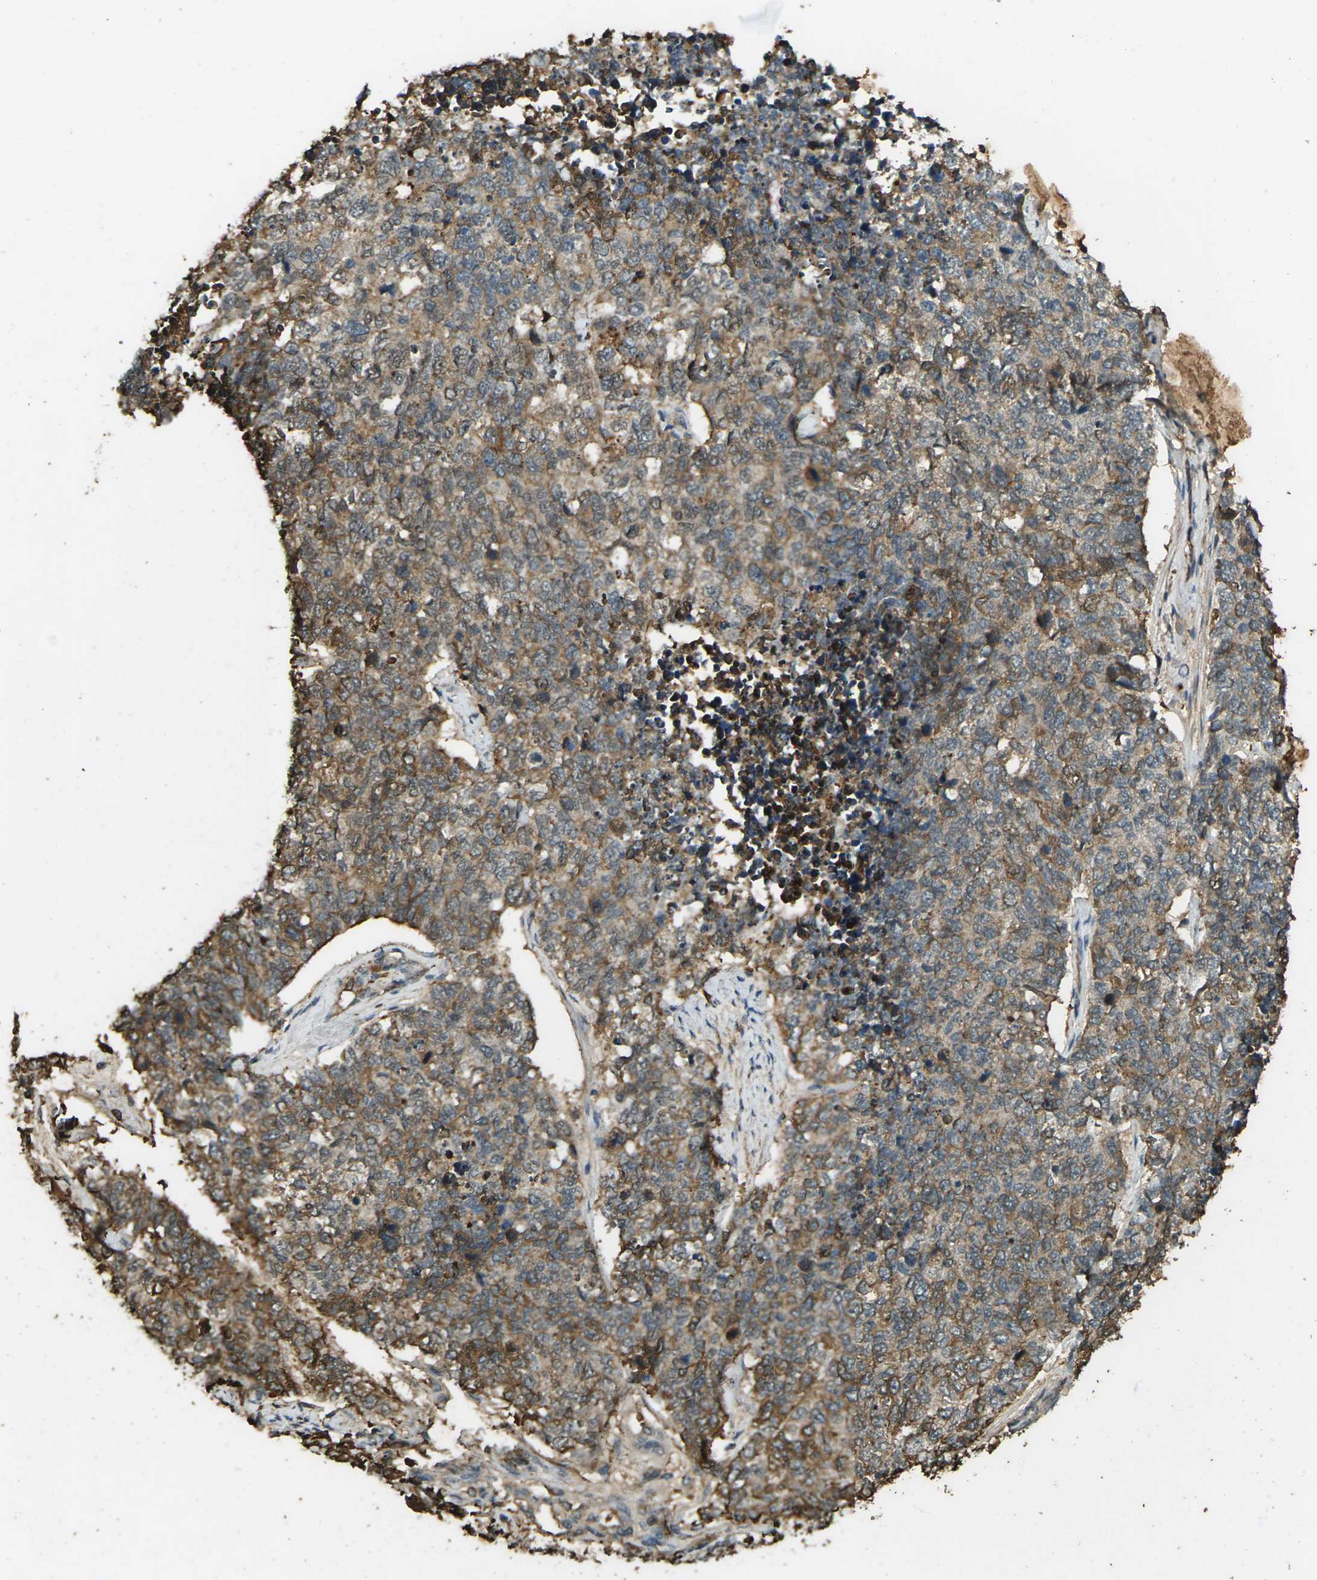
{"staining": {"intensity": "moderate", "quantity": ">75%", "location": "cytoplasmic/membranous"}, "tissue": "cervical cancer", "cell_type": "Tumor cells", "image_type": "cancer", "snomed": [{"axis": "morphology", "description": "Squamous cell carcinoma, NOS"}, {"axis": "topography", "description": "Cervix"}], "caption": "Immunohistochemistry (IHC) photomicrograph of neoplastic tissue: human cervical cancer stained using immunohistochemistry demonstrates medium levels of moderate protein expression localized specifically in the cytoplasmic/membranous of tumor cells, appearing as a cytoplasmic/membranous brown color.", "gene": "CYP1B1", "patient": {"sex": "female", "age": 63}}